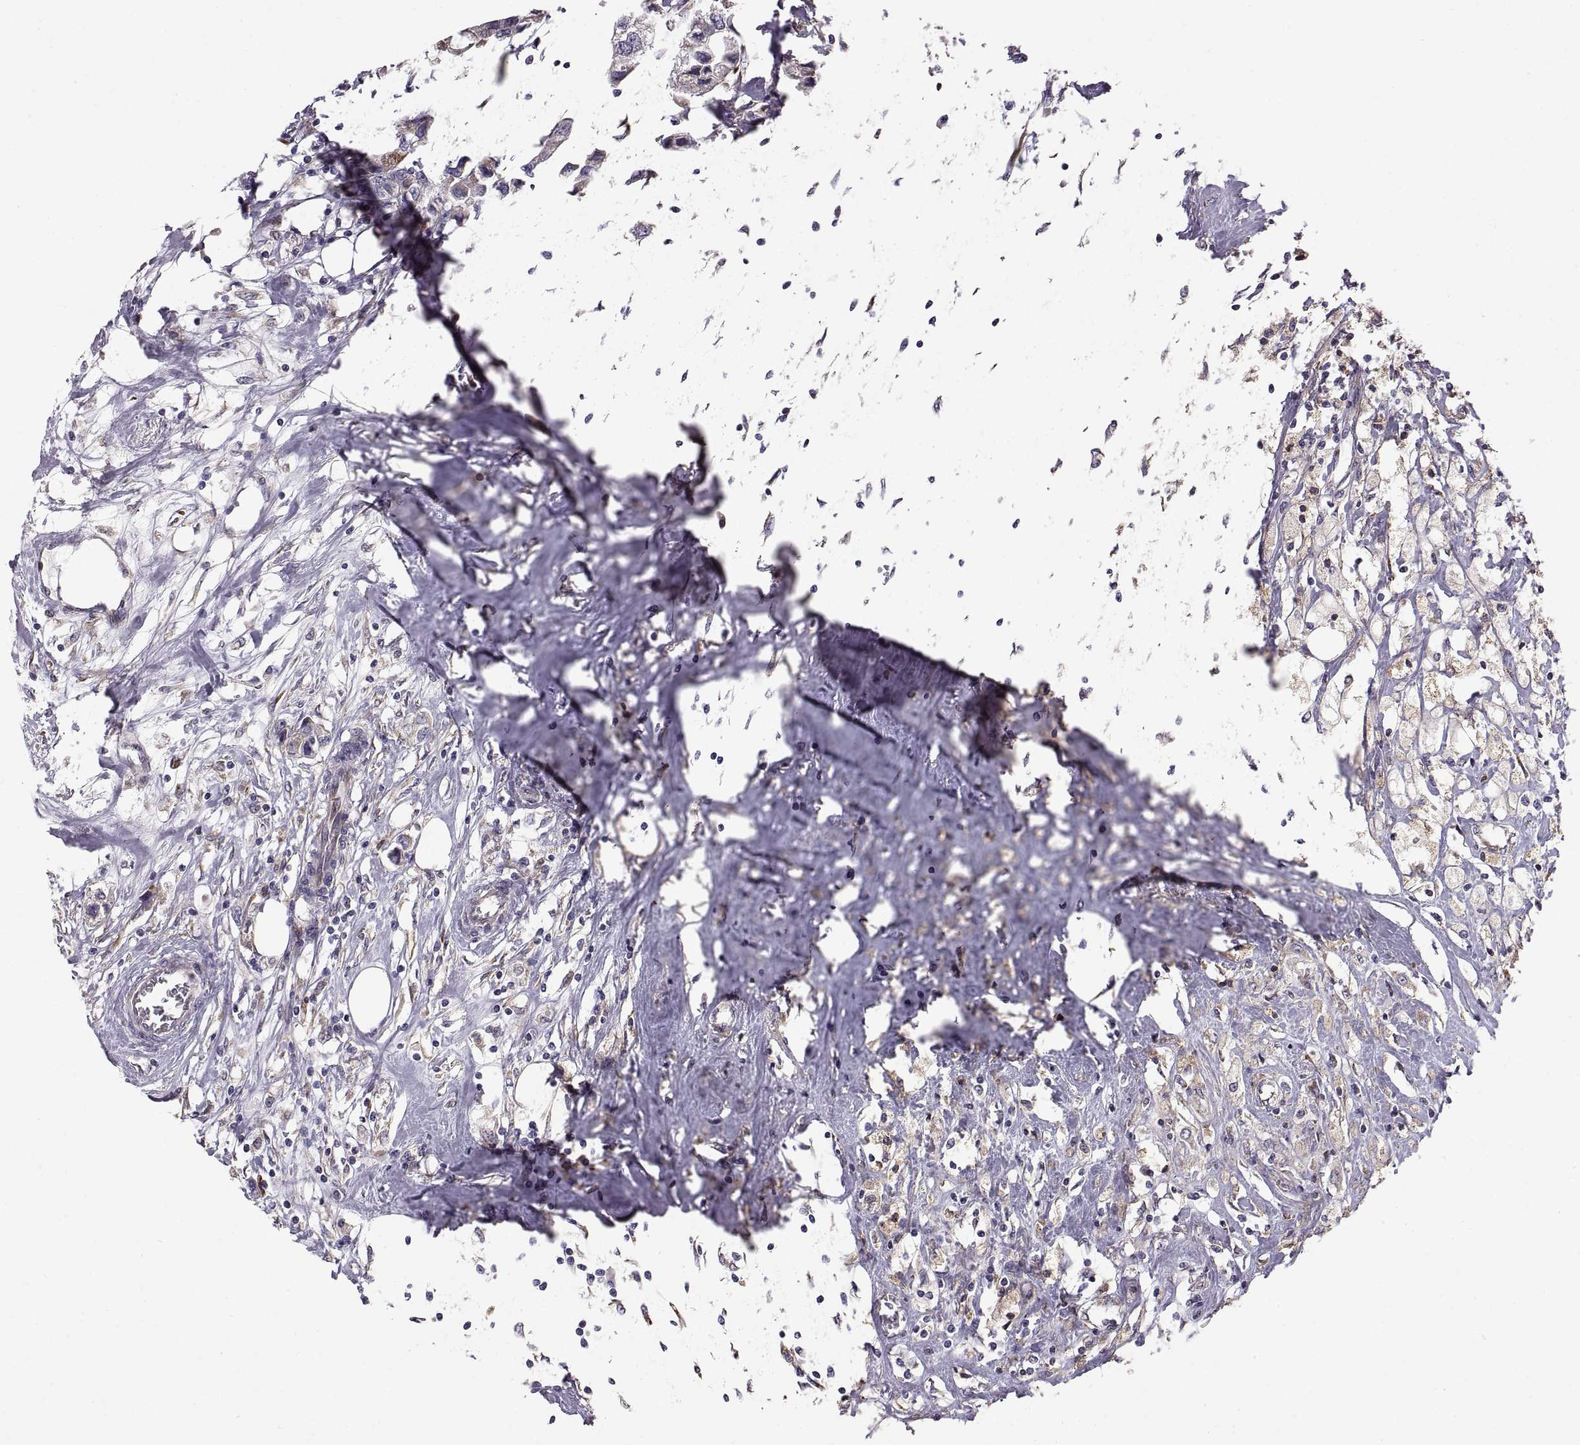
{"staining": {"intensity": "weak", "quantity": "25%-75%", "location": "cytoplasmic/membranous"}, "tissue": "breast cancer", "cell_type": "Tumor cells", "image_type": "cancer", "snomed": [{"axis": "morphology", "description": "Duct carcinoma"}, {"axis": "topography", "description": "Breast"}], "caption": "Immunohistochemical staining of breast cancer shows low levels of weak cytoplasmic/membranous positivity in about 25%-75% of tumor cells. The protein of interest is stained brown, and the nuclei are stained in blue (DAB (3,3'-diaminobenzidine) IHC with brightfield microscopy, high magnification).", "gene": "PLEKHB2", "patient": {"sex": "female", "age": 80}}